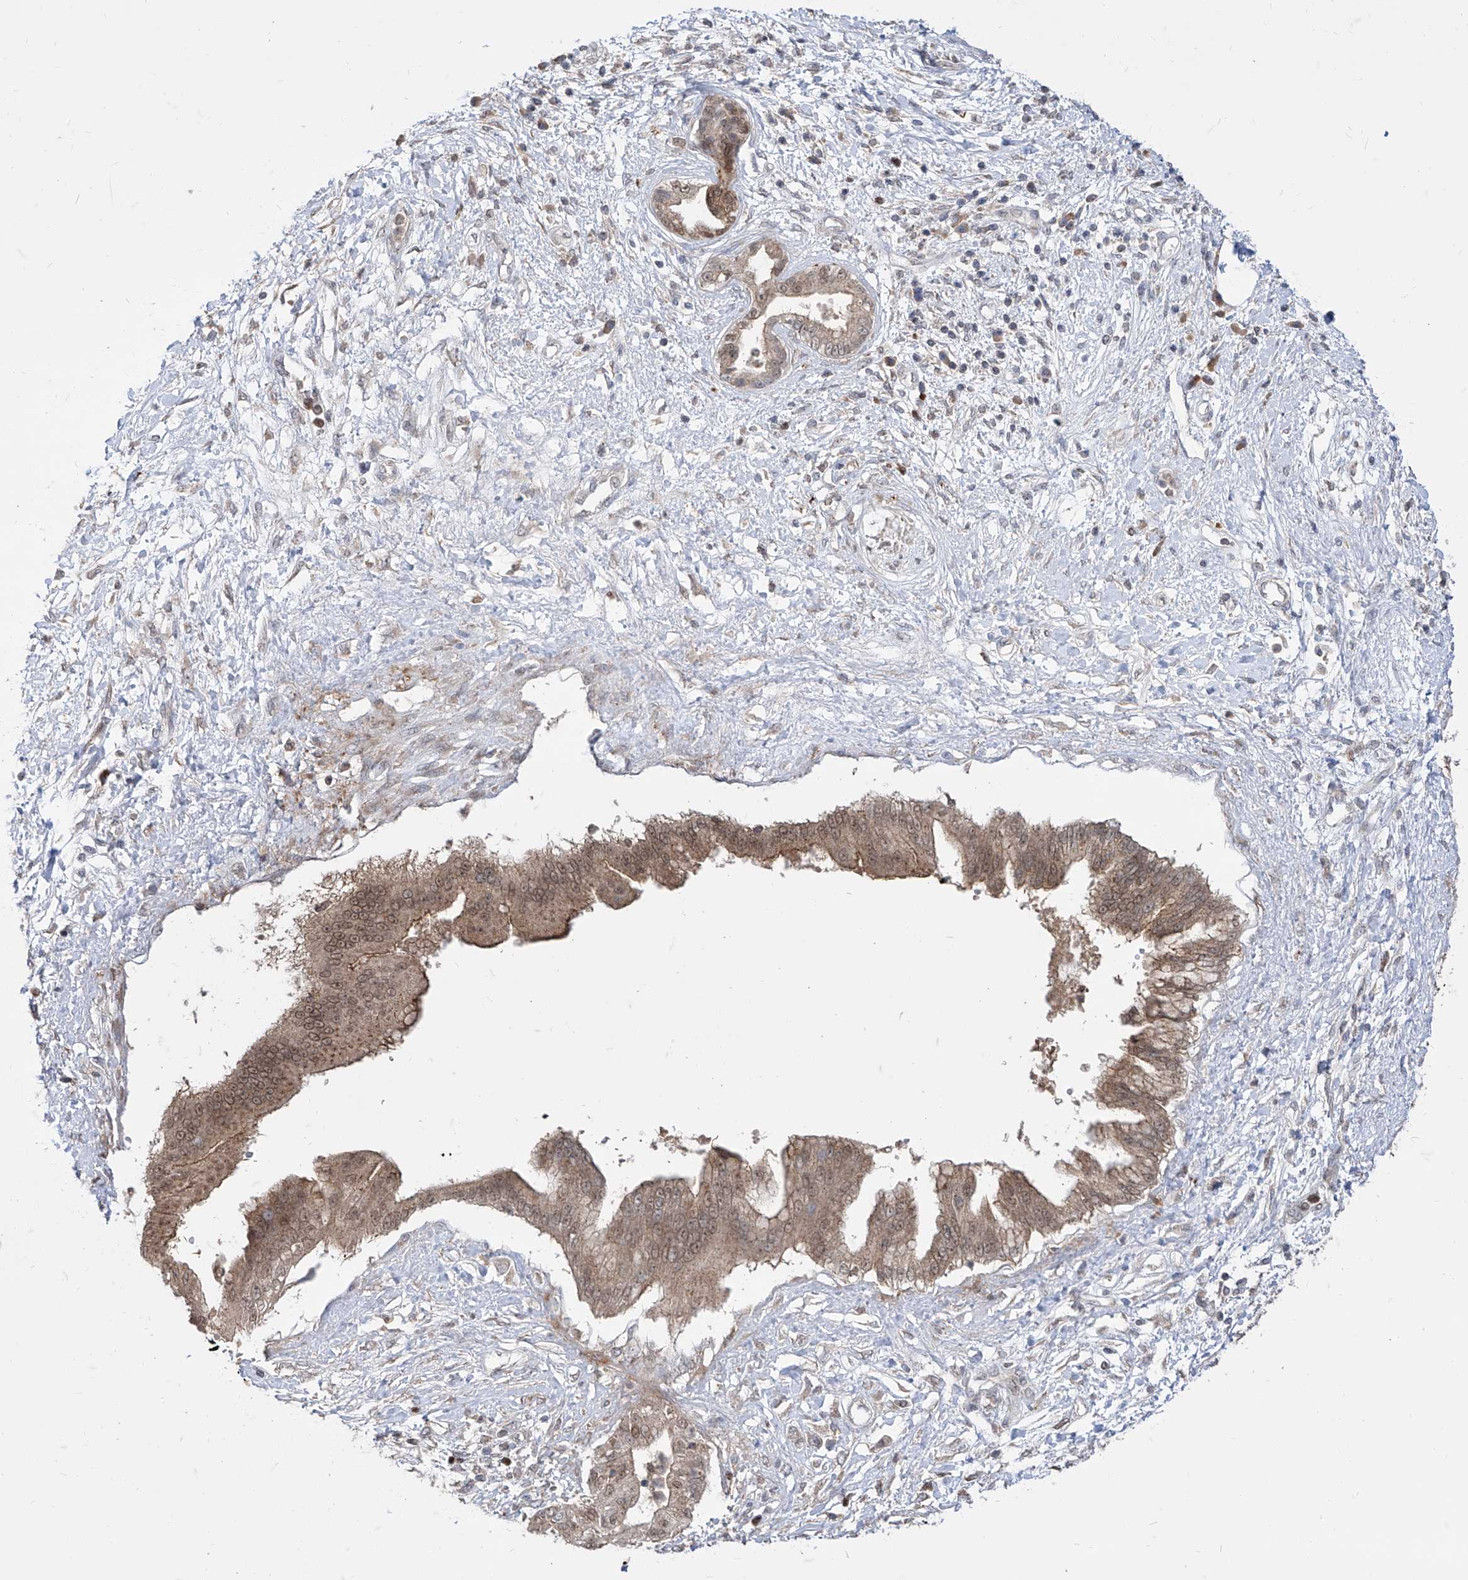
{"staining": {"intensity": "moderate", "quantity": ">75%", "location": "cytoplasmic/membranous,nuclear"}, "tissue": "pancreatic cancer", "cell_type": "Tumor cells", "image_type": "cancer", "snomed": [{"axis": "morphology", "description": "Adenocarcinoma, NOS"}, {"axis": "topography", "description": "Pancreas"}], "caption": "Human adenocarcinoma (pancreatic) stained with a brown dye demonstrates moderate cytoplasmic/membranous and nuclear positive expression in about >75% of tumor cells.", "gene": "BROX", "patient": {"sex": "female", "age": 56}}